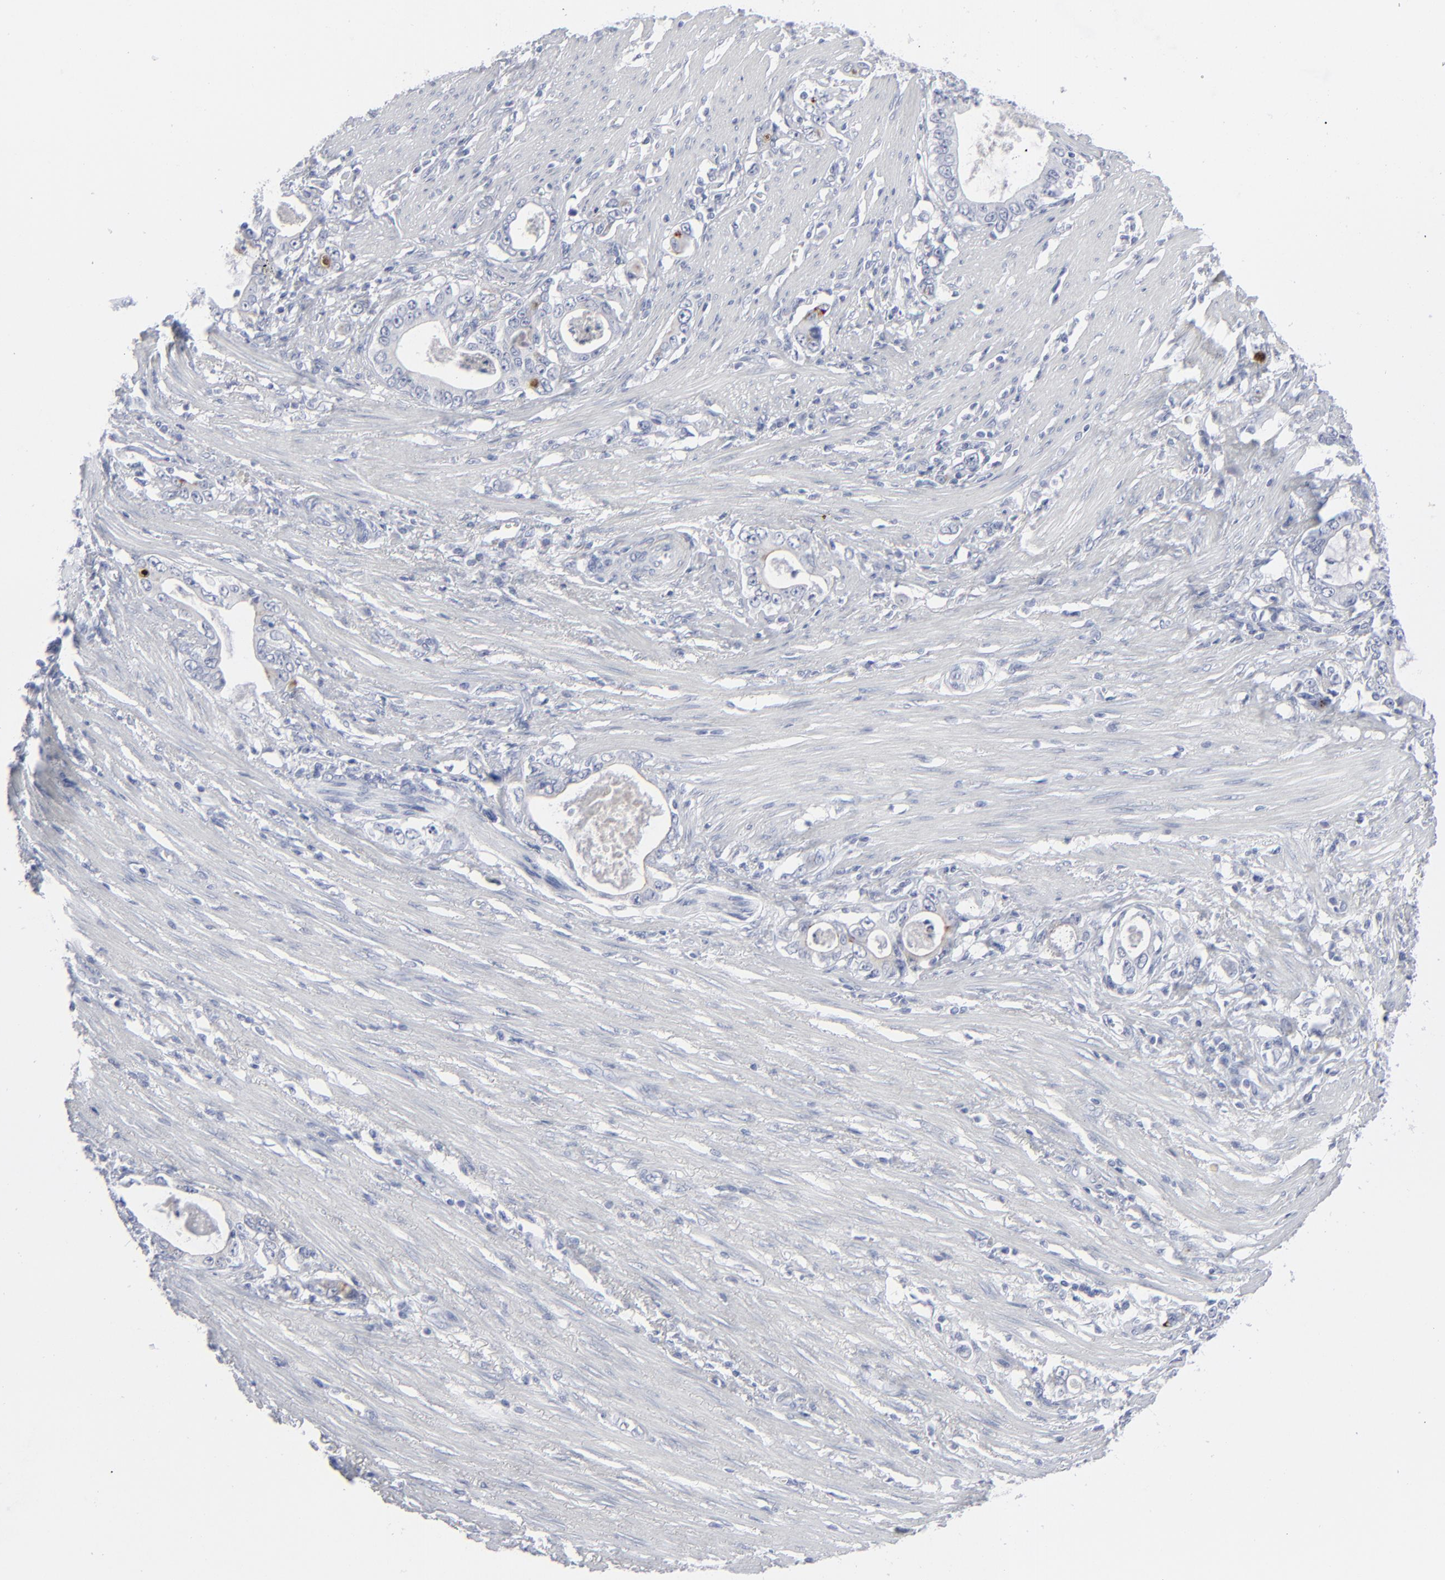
{"staining": {"intensity": "strong", "quantity": "<25%", "location": "cytoplasmic/membranous"}, "tissue": "stomach cancer", "cell_type": "Tumor cells", "image_type": "cancer", "snomed": [{"axis": "morphology", "description": "Adenocarcinoma, NOS"}, {"axis": "topography", "description": "Stomach, lower"}], "caption": "A brown stain highlights strong cytoplasmic/membranous positivity of a protein in human stomach cancer (adenocarcinoma) tumor cells. The protein is stained brown, and the nuclei are stained in blue (DAB IHC with brightfield microscopy, high magnification).", "gene": "MSLN", "patient": {"sex": "female", "age": 72}}